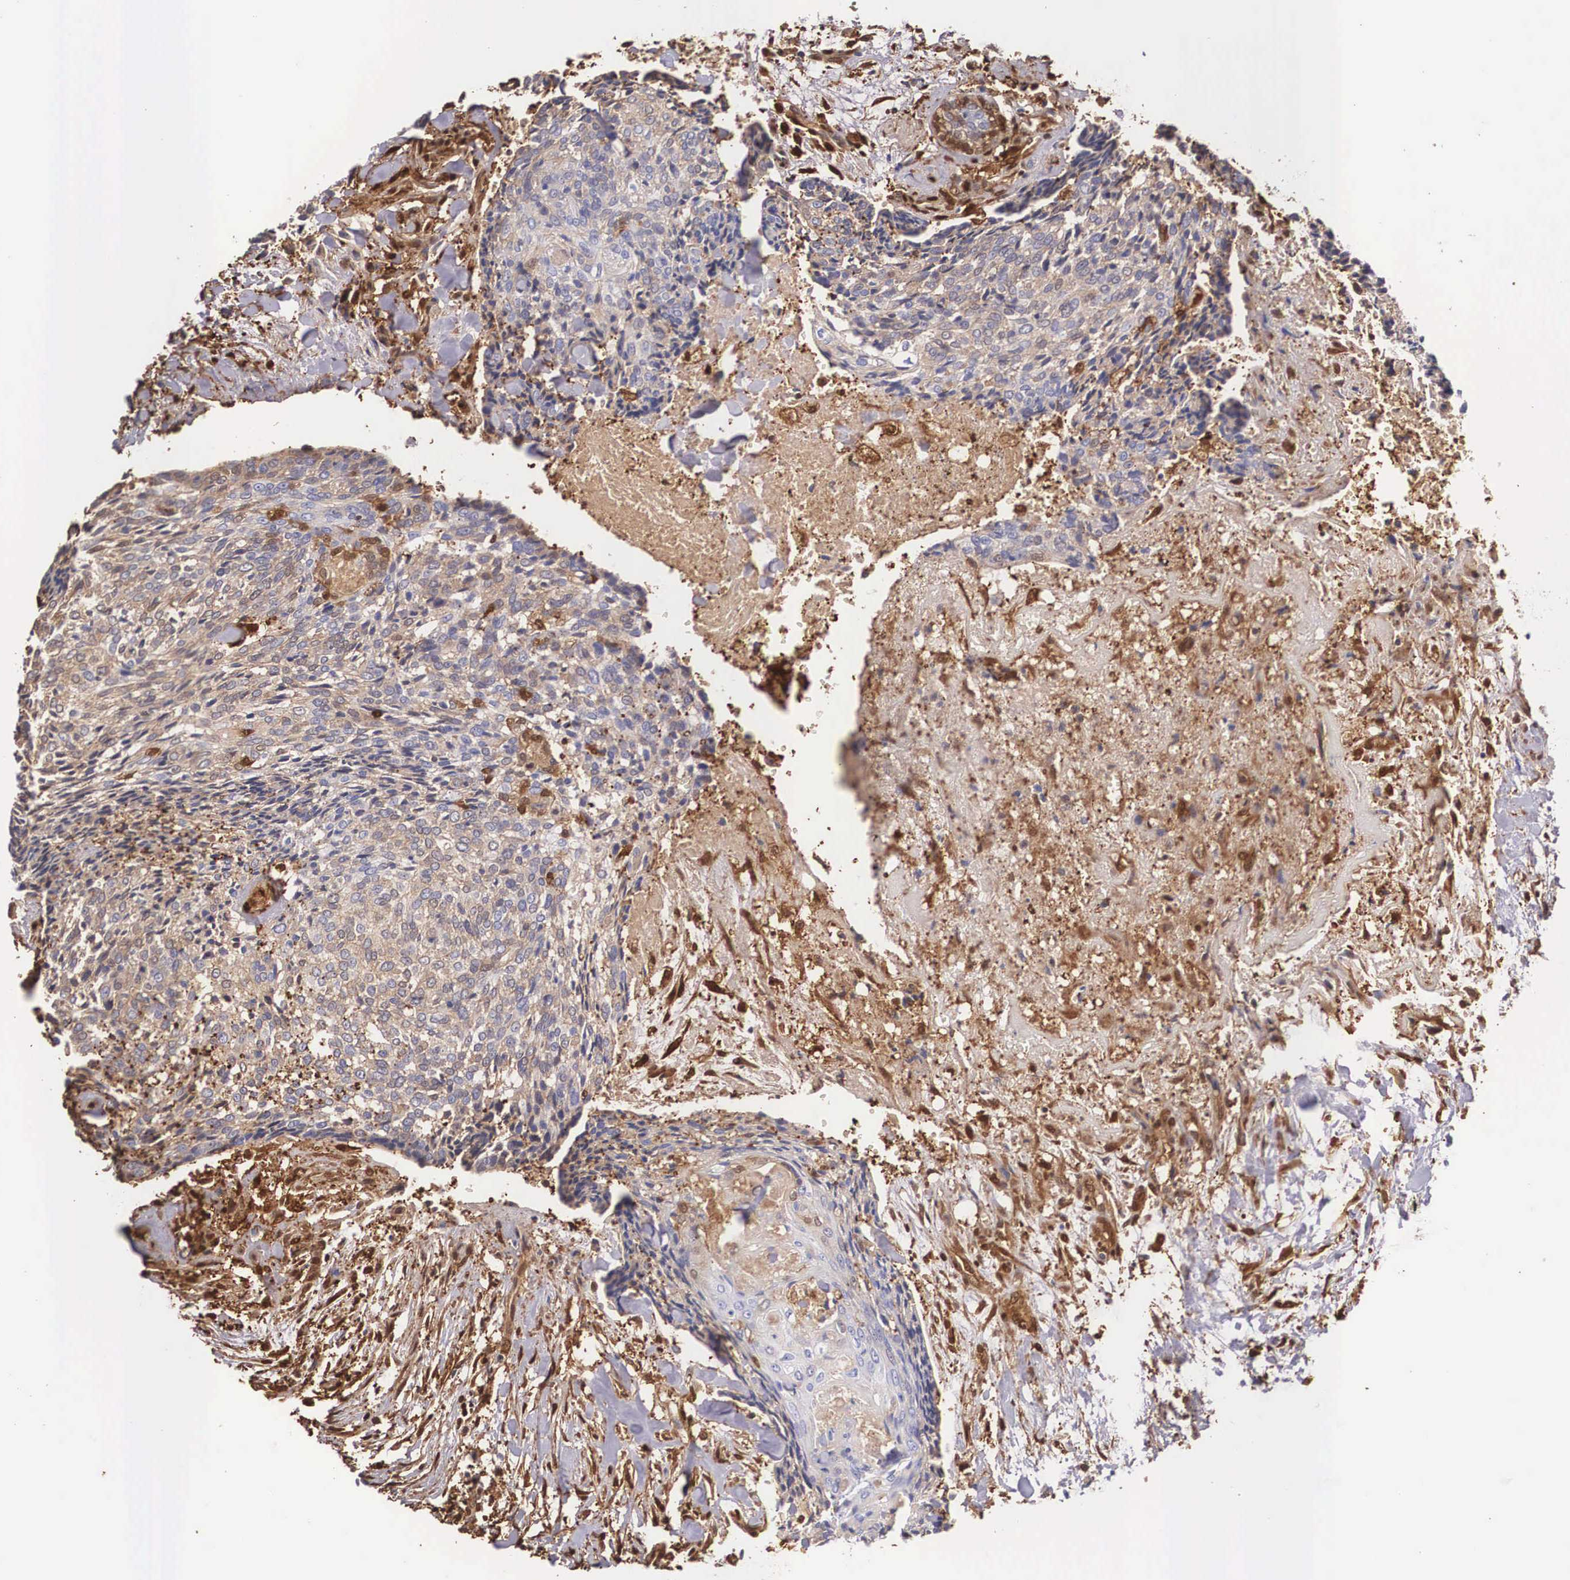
{"staining": {"intensity": "weak", "quantity": "<25%", "location": "cytoplasmic/membranous"}, "tissue": "head and neck cancer", "cell_type": "Tumor cells", "image_type": "cancer", "snomed": [{"axis": "morphology", "description": "Squamous cell carcinoma, NOS"}, {"axis": "topography", "description": "Salivary gland"}, {"axis": "topography", "description": "Head-Neck"}], "caption": "Immunohistochemical staining of head and neck cancer shows no significant positivity in tumor cells.", "gene": "LGALS1", "patient": {"sex": "male", "age": 70}}